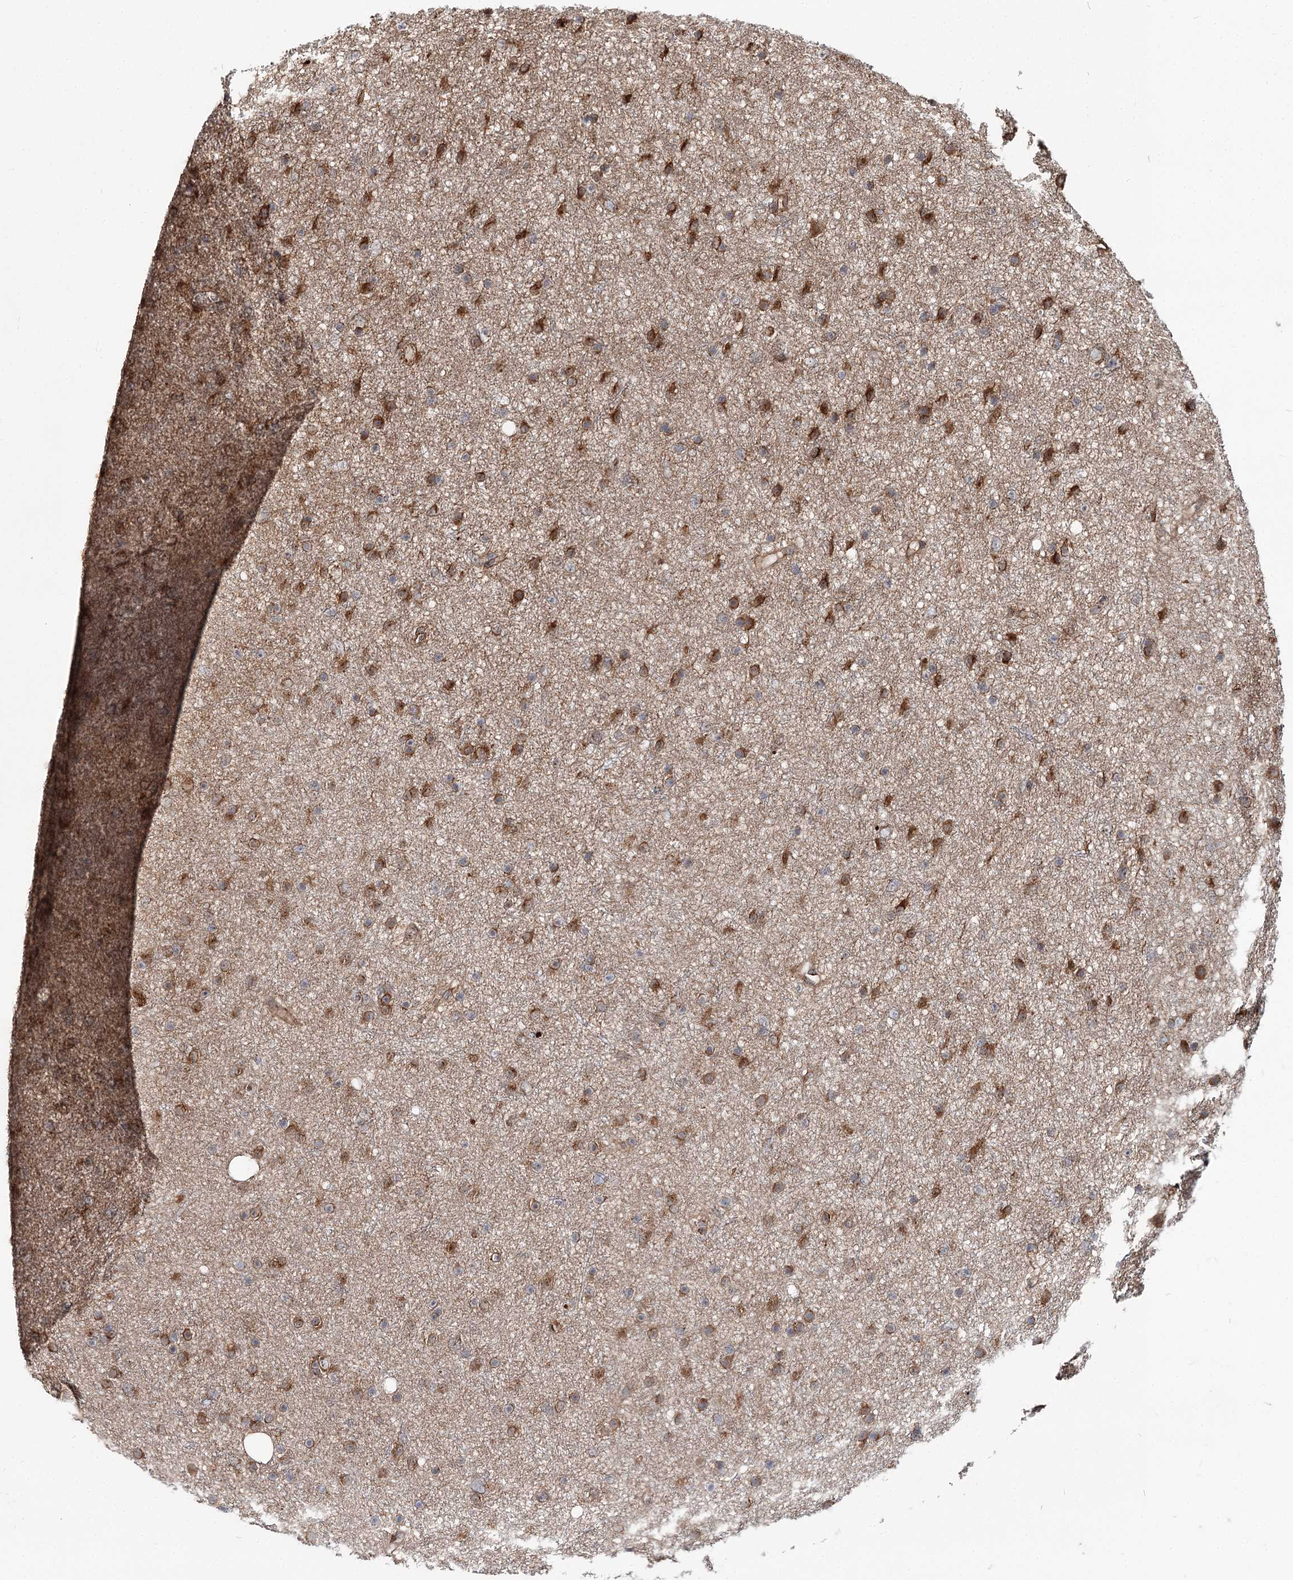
{"staining": {"intensity": "strong", "quantity": "25%-75%", "location": "cytoplasmic/membranous"}, "tissue": "glioma", "cell_type": "Tumor cells", "image_type": "cancer", "snomed": [{"axis": "morphology", "description": "Glioma, malignant, Low grade"}, {"axis": "topography", "description": "Cerebral cortex"}], "caption": "A high amount of strong cytoplasmic/membranous positivity is seen in approximately 25%-75% of tumor cells in glioma tissue.", "gene": "SPART", "patient": {"sex": "female", "age": 39}}